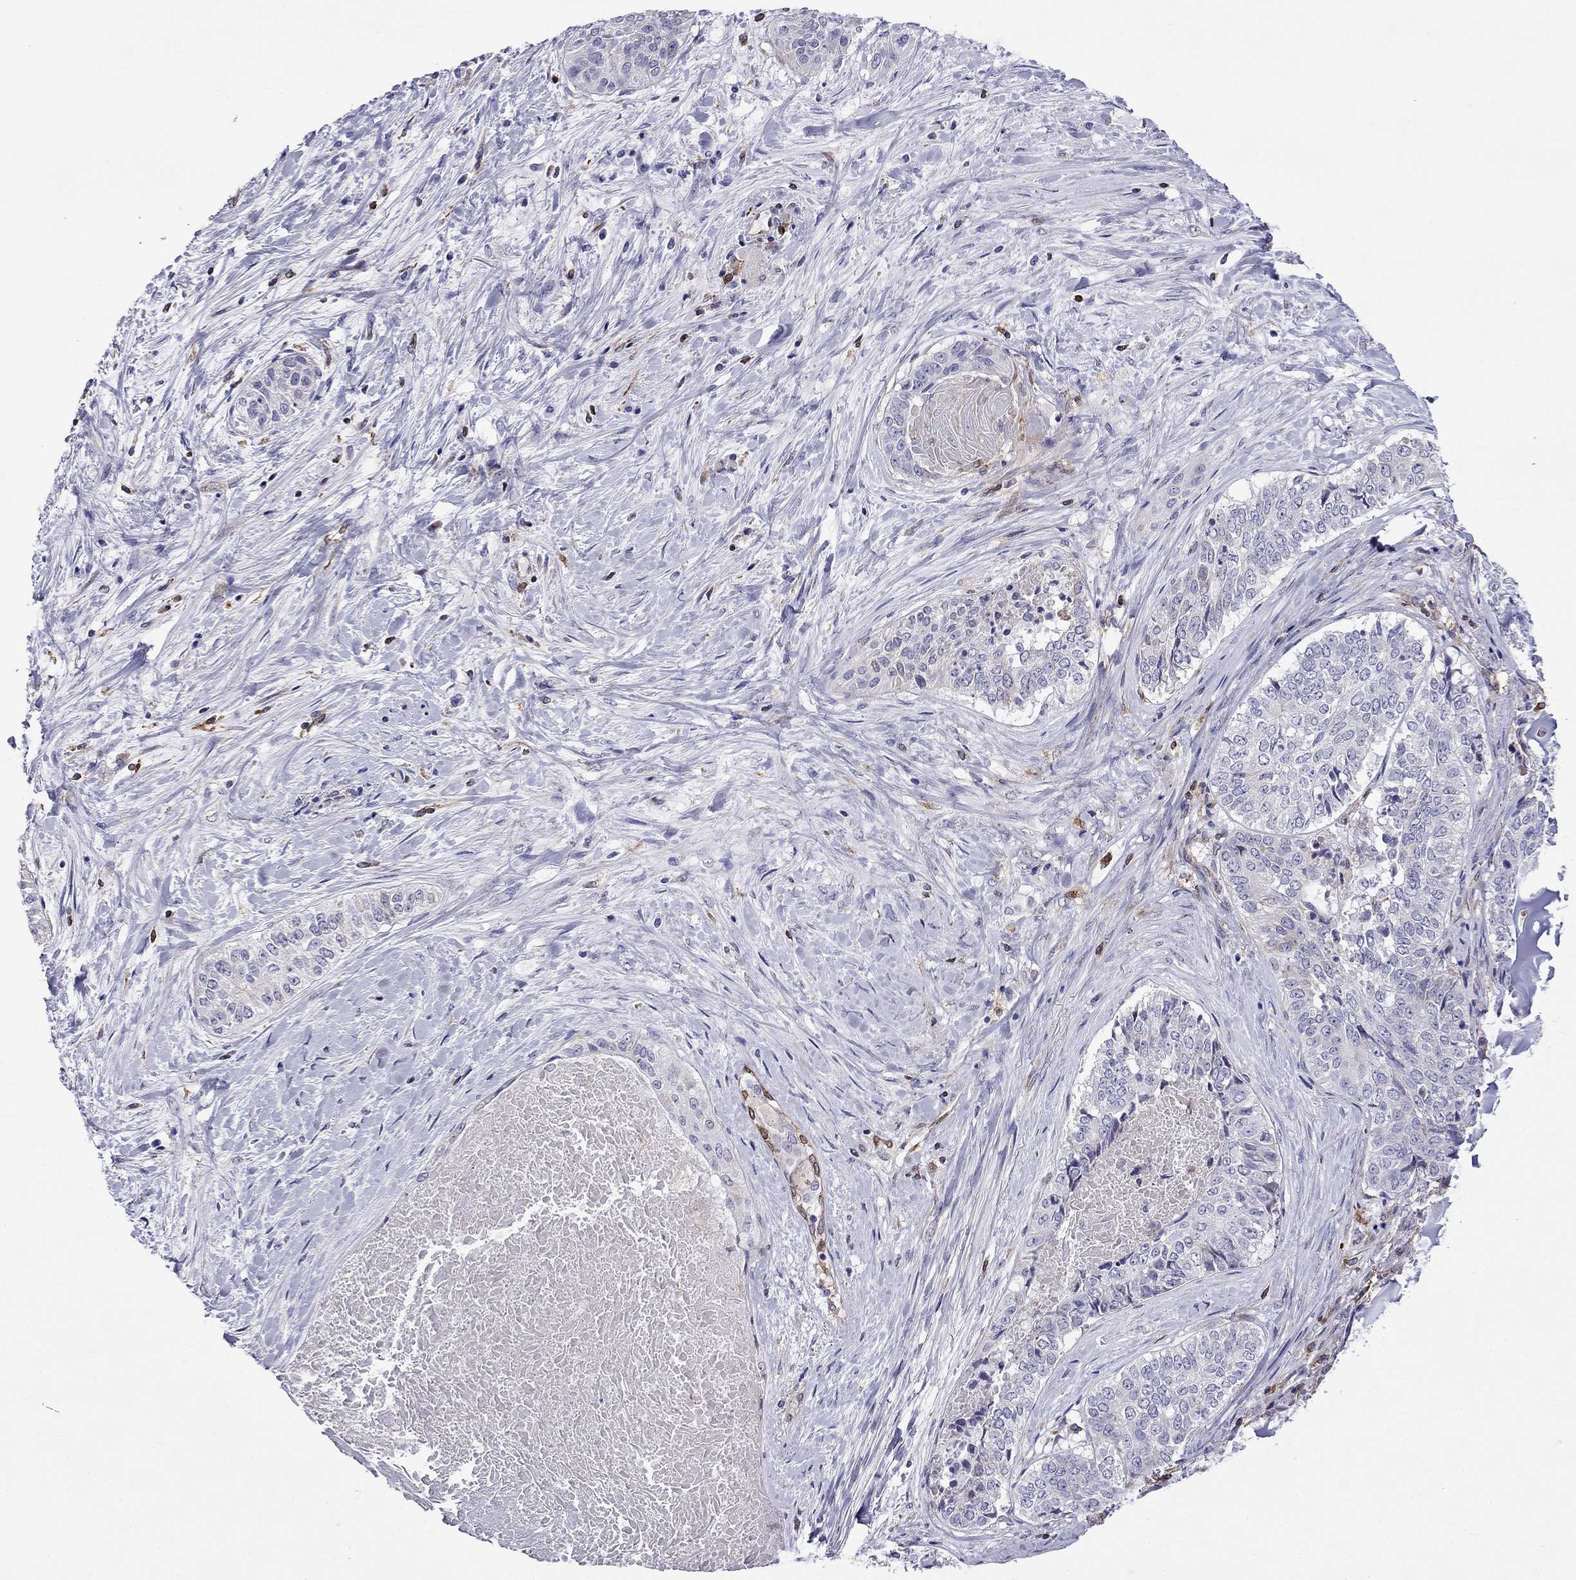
{"staining": {"intensity": "negative", "quantity": "none", "location": "none"}, "tissue": "lung cancer", "cell_type": "Tumor cells", "image_type": "cancer", "snomed": [{"axis": "morphology", "description": "Squamous cell carcinoma, NOS"}, {"axis": "topography", "description": "Lung"}], "caption": "Tumor cells are negative for protein expression in human squamous cell carcinoma (lung).", "gene": "GNAL", "patient": {"sex": "male", "age": 64}}